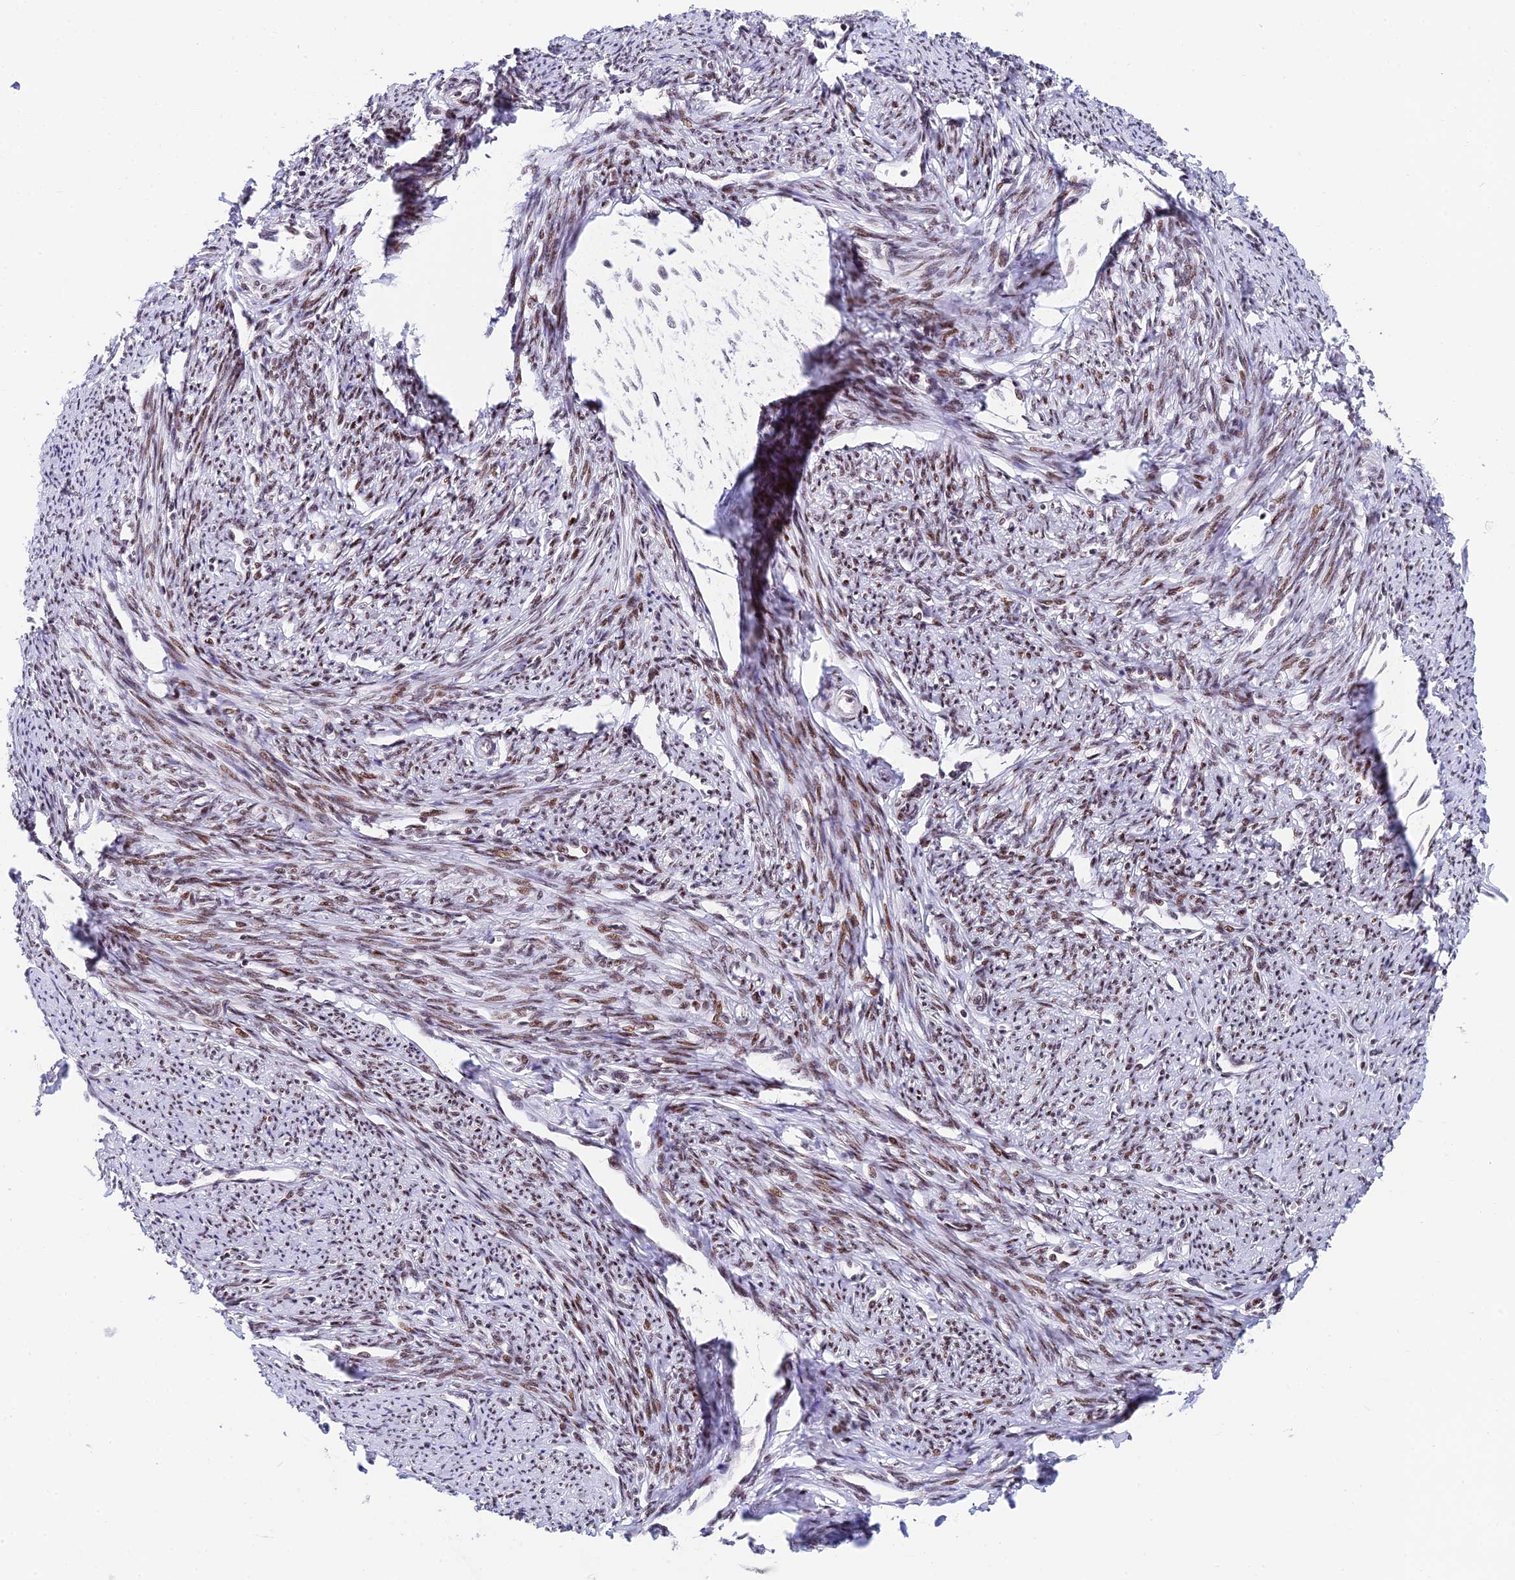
{"staining": {"intensity": "moderate", "quantity": ">75%", "location": "nuclear"}, "tissue": "smooth muscle", "cell_type": "Smooth muscle cells", "image_type": "normal", "snomed": [{"axis": "morphology", "description": "Normal tissue, NOS"}, {"axis": "topography", "description": "Smooth muscle"}, {"axis": "topography", "description": "Uterus"}], "caption": "Protein positivity by immunohistochemistry displays moderate nuclear expression in about >75% of smooth muscle cells in unremarkable smooth muscle. Immunohistochemistry (ihc) stains the protein of interest in brown and the nuclei are stained blue.", "gene": "USP22", "patient": {"sex": "female", "age": 59}}